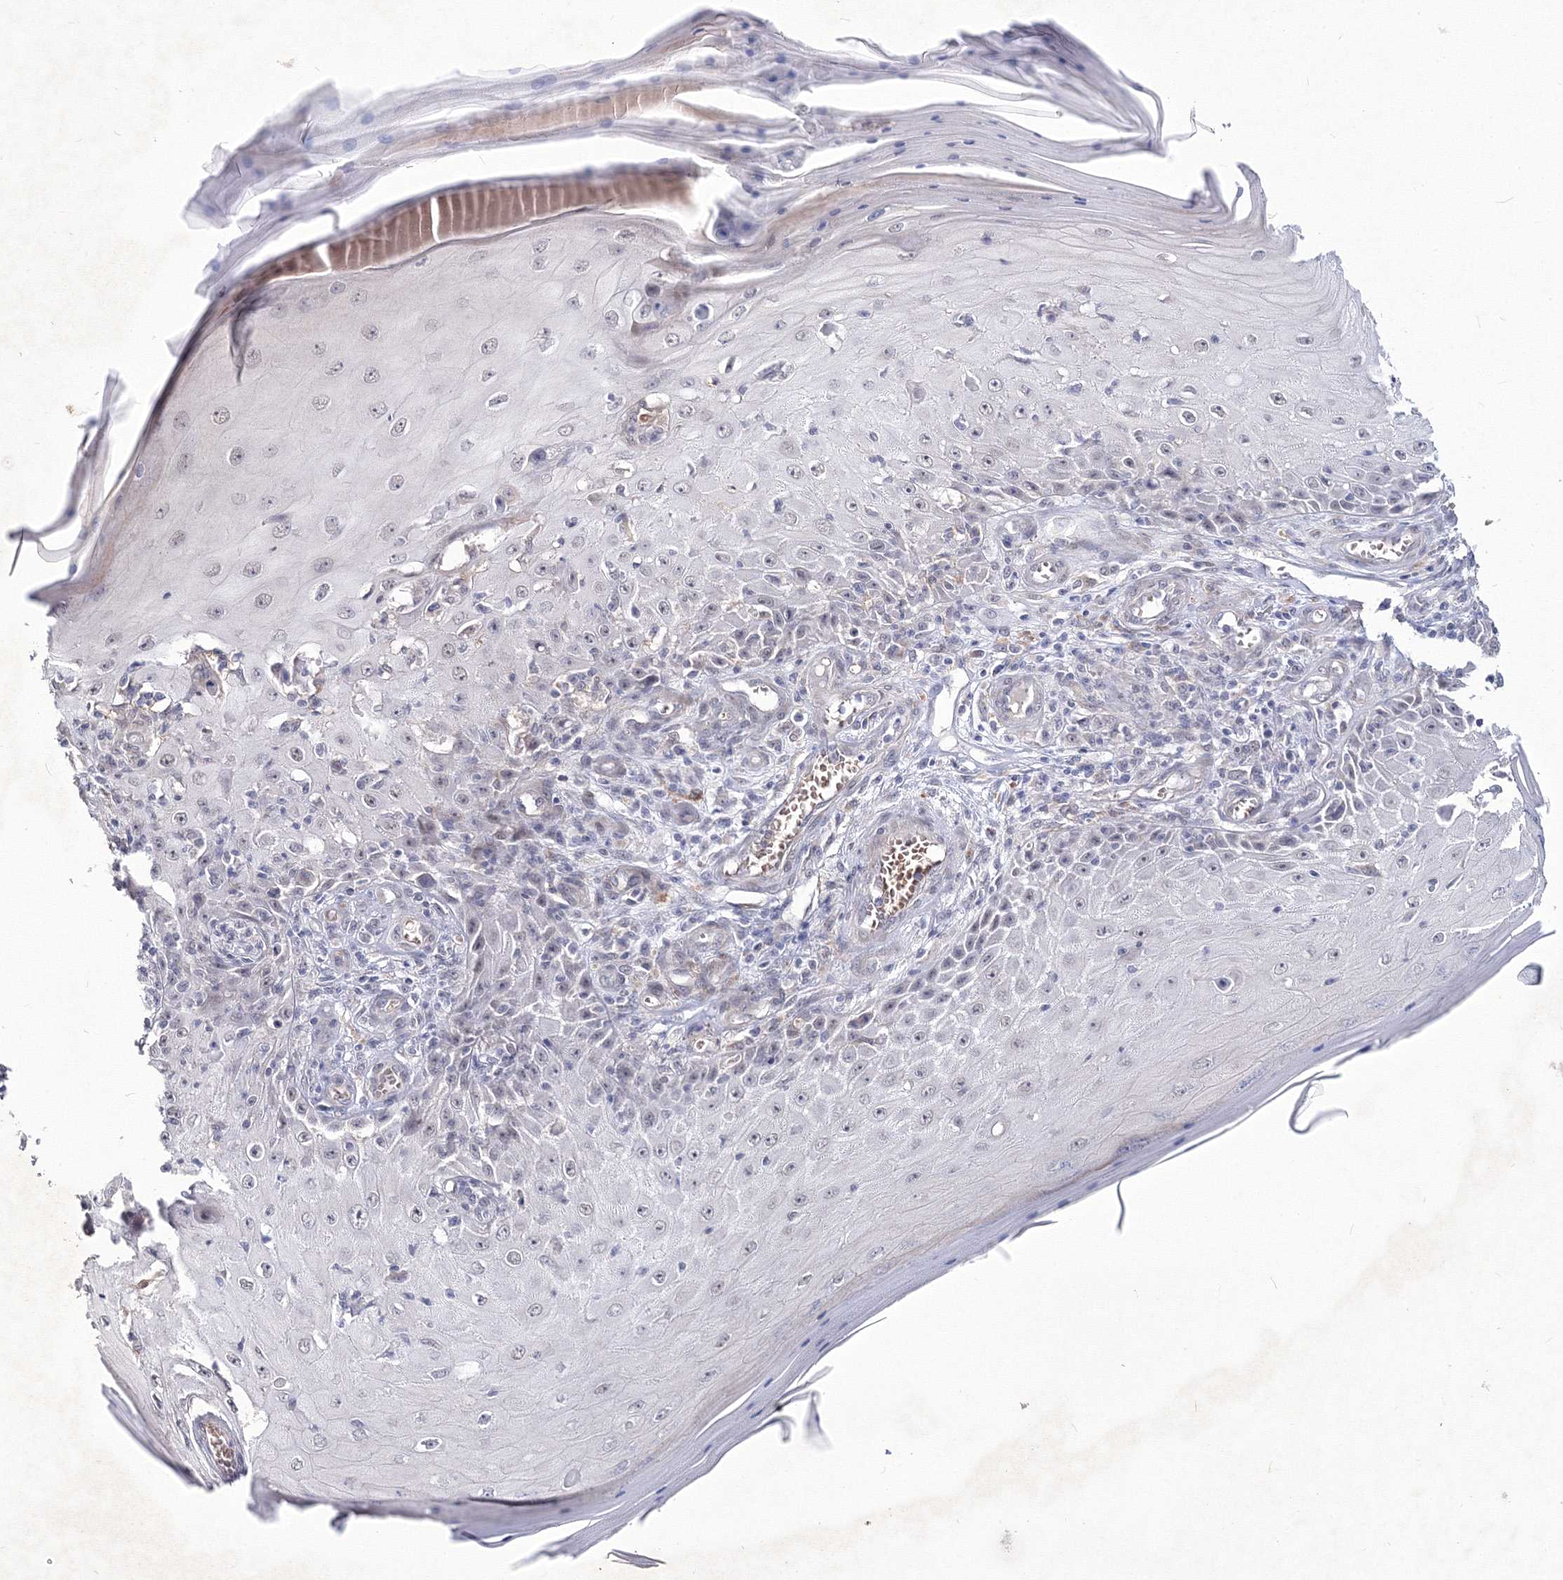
{"staining": {"intensity": "negative", "quantity": "none", "location": "none"}, "tissue": "skin cancer", "cell_type": "Tumor cells", "image_type": "cancer", "snomed": [{"axis": "morphology", "description": "Squamous cell carcinoma, NOS"}, {"axis": "topography", "description": "Skin"}], "caption": "Histopathology image shows no significant protein positivity in tumor cells of skin cancer (squamous cell carcinoma). (DAB immunohistochemistry visualized using brightfield microscopy, high magnification).", "gene": "C11orf52", "patient": {"sex": "female", "age": 73}}